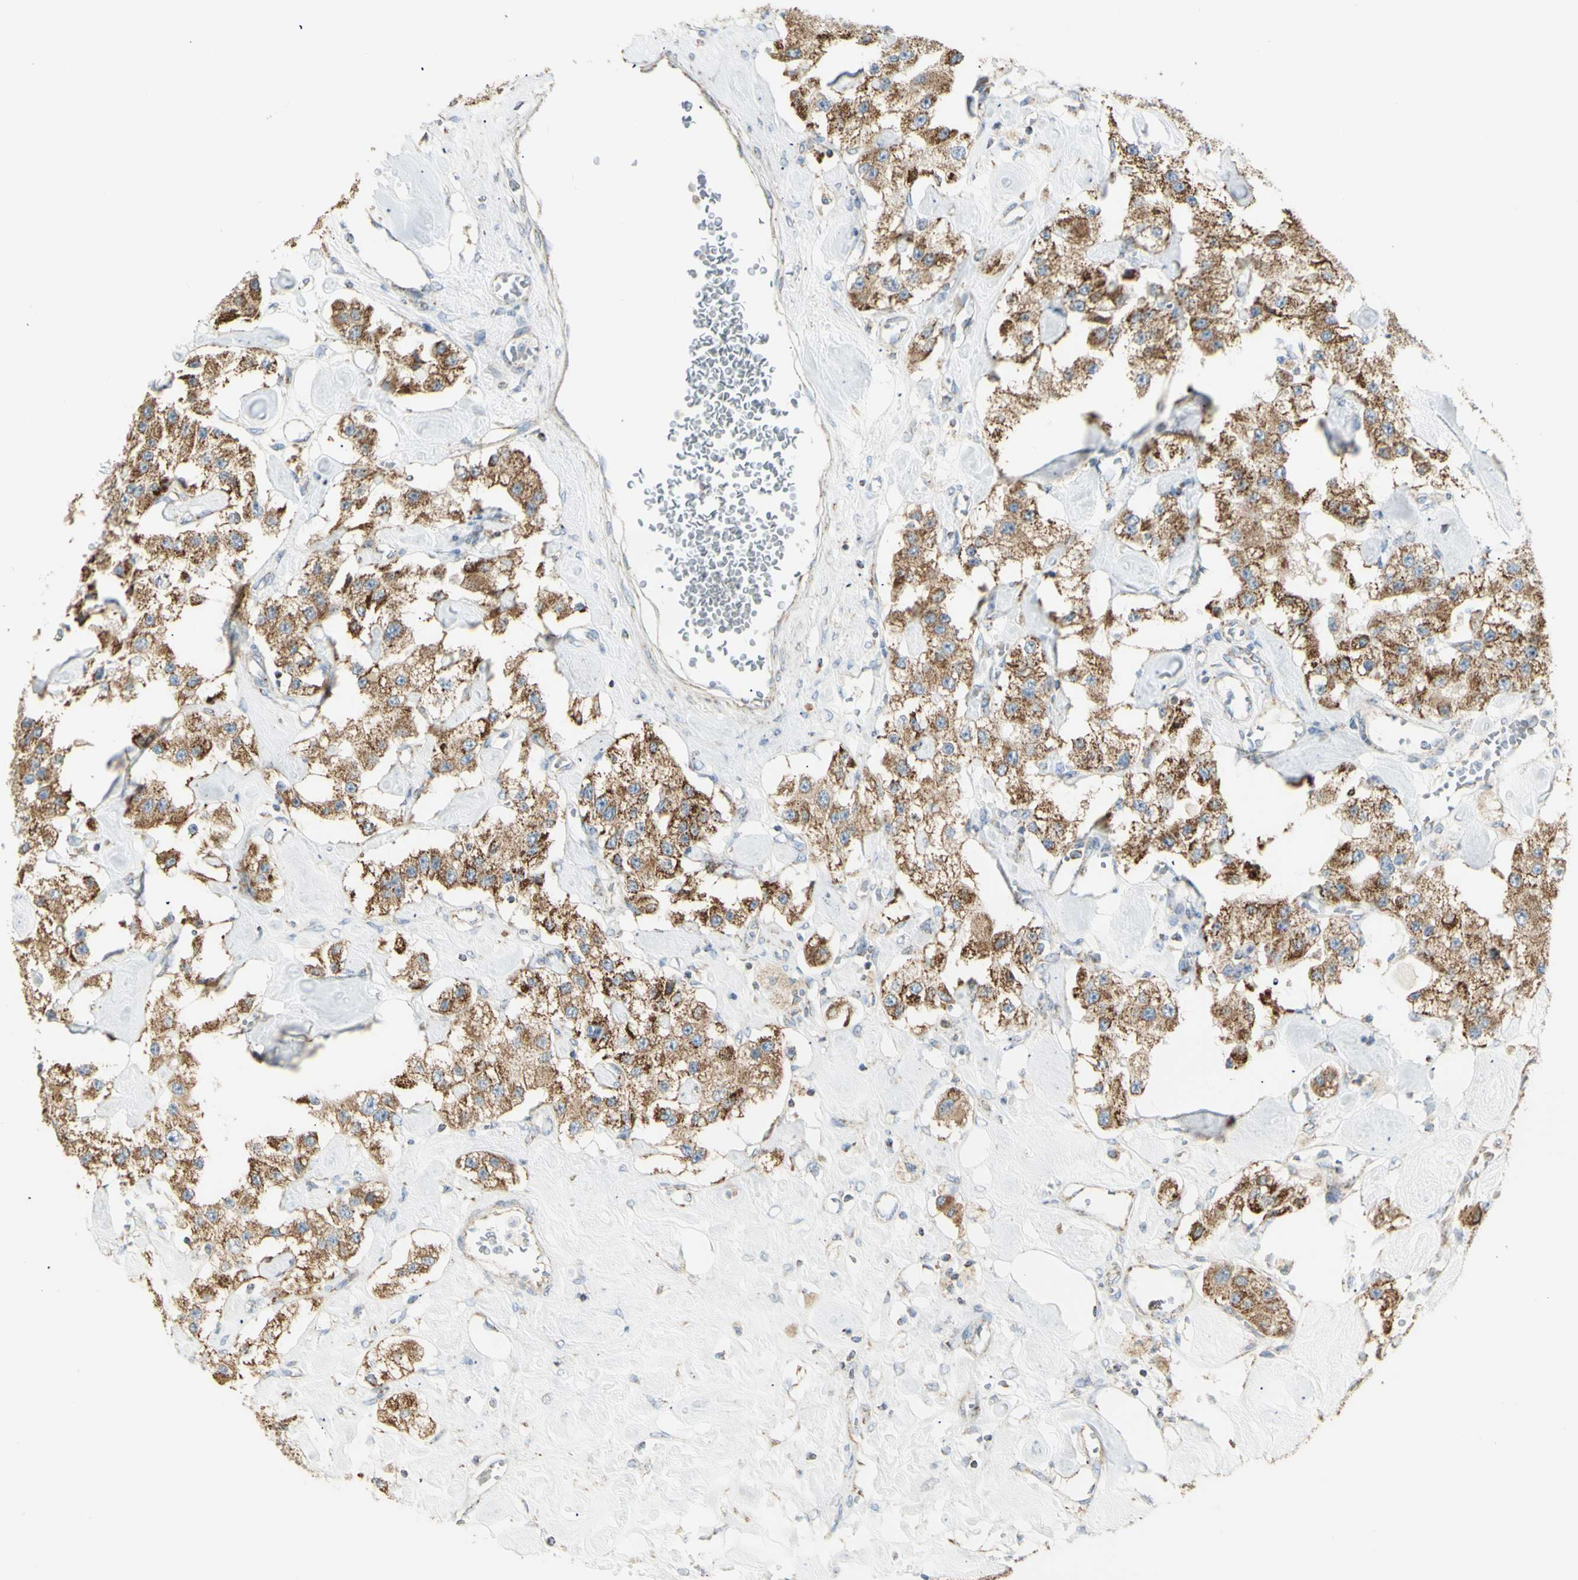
{"staining": {"intensity": "moderate", "quantity": ">75%", "location": "cytoplasmic/membranous"}, "tissue": "carcinoid", "cell_type": "Tumor cells", "image_type": "cancer", "snomed": [{"axis": "morphology", "description": "Carcinoid, malignant, NOS"}, {"axis": "topography", "description": "Pancreas"}], "caption": "Brown immunohistochemical staining in carcinoid demonstrates moderate cytoplasmic/membranous expression in approximately >75% of tumor cells.", "gene": "LETM1", "patient": {"sex": "male", "age": 41}}